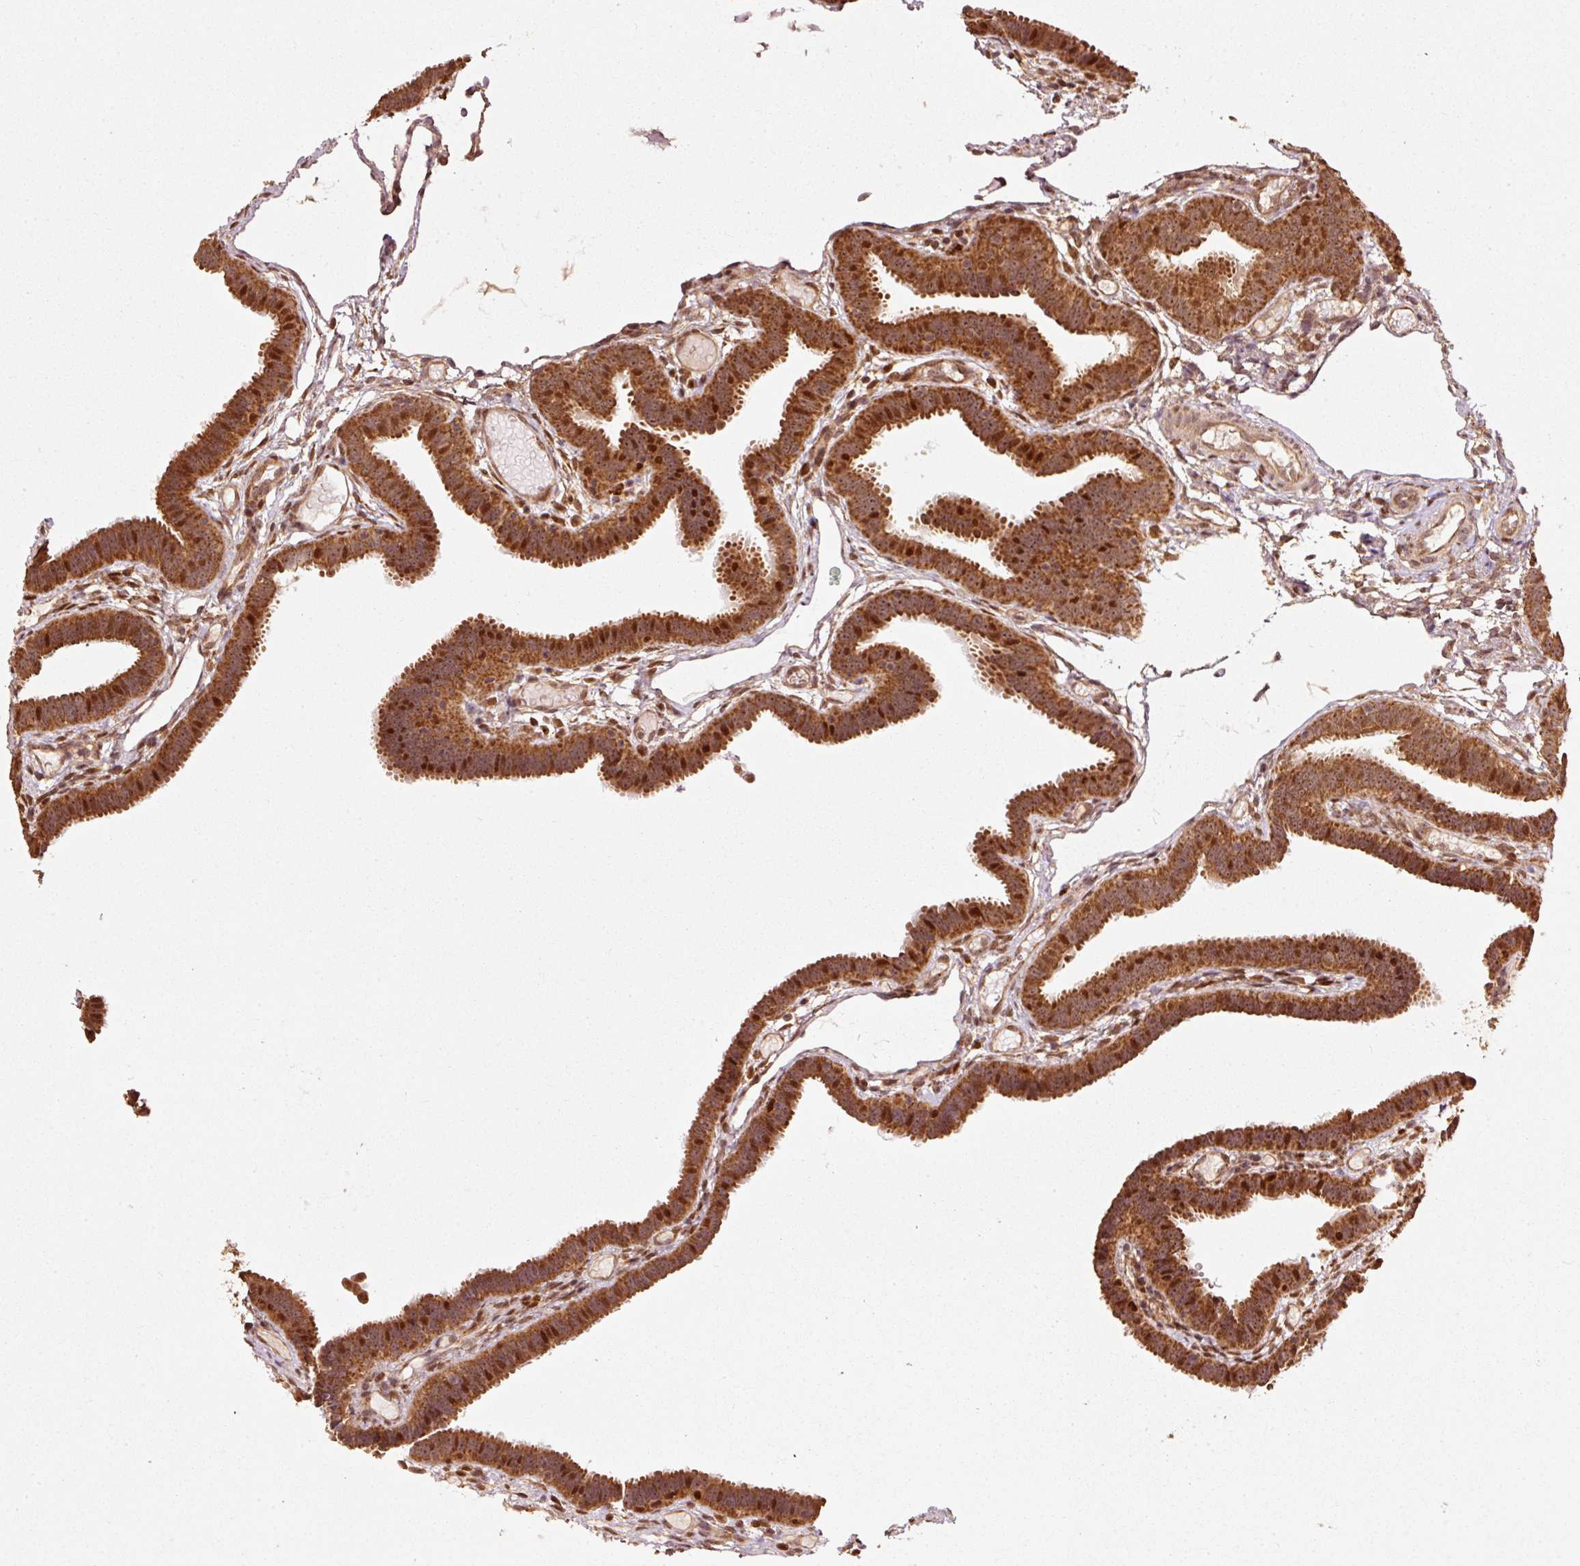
{"staining": {"intensity": "strong", "quantity": ">75%", "location": "cytoplasmic/membranous"}, "tissue": "fallopian tube", "cell_type": "Glandular cells", "image_type": "normal", "snomed": [{"axis": "morphology", "description": "Normal tissue, NOS"}, {"axis": "topography", "description": "Fallopian tube"}], "caption": "IHC photomicrograph of unremarkable fallopian tube: human fallopian tube stained using immunohistochemistry (IHC) demonstrates high levels of strong protein expression localized specifically in the cytoplasmic/membranous of glandular cells, appearing as a cytoplasmic/membranous brown color.", "gene": "MRPL16", "patient": {"sex": "female", "age": 37}}